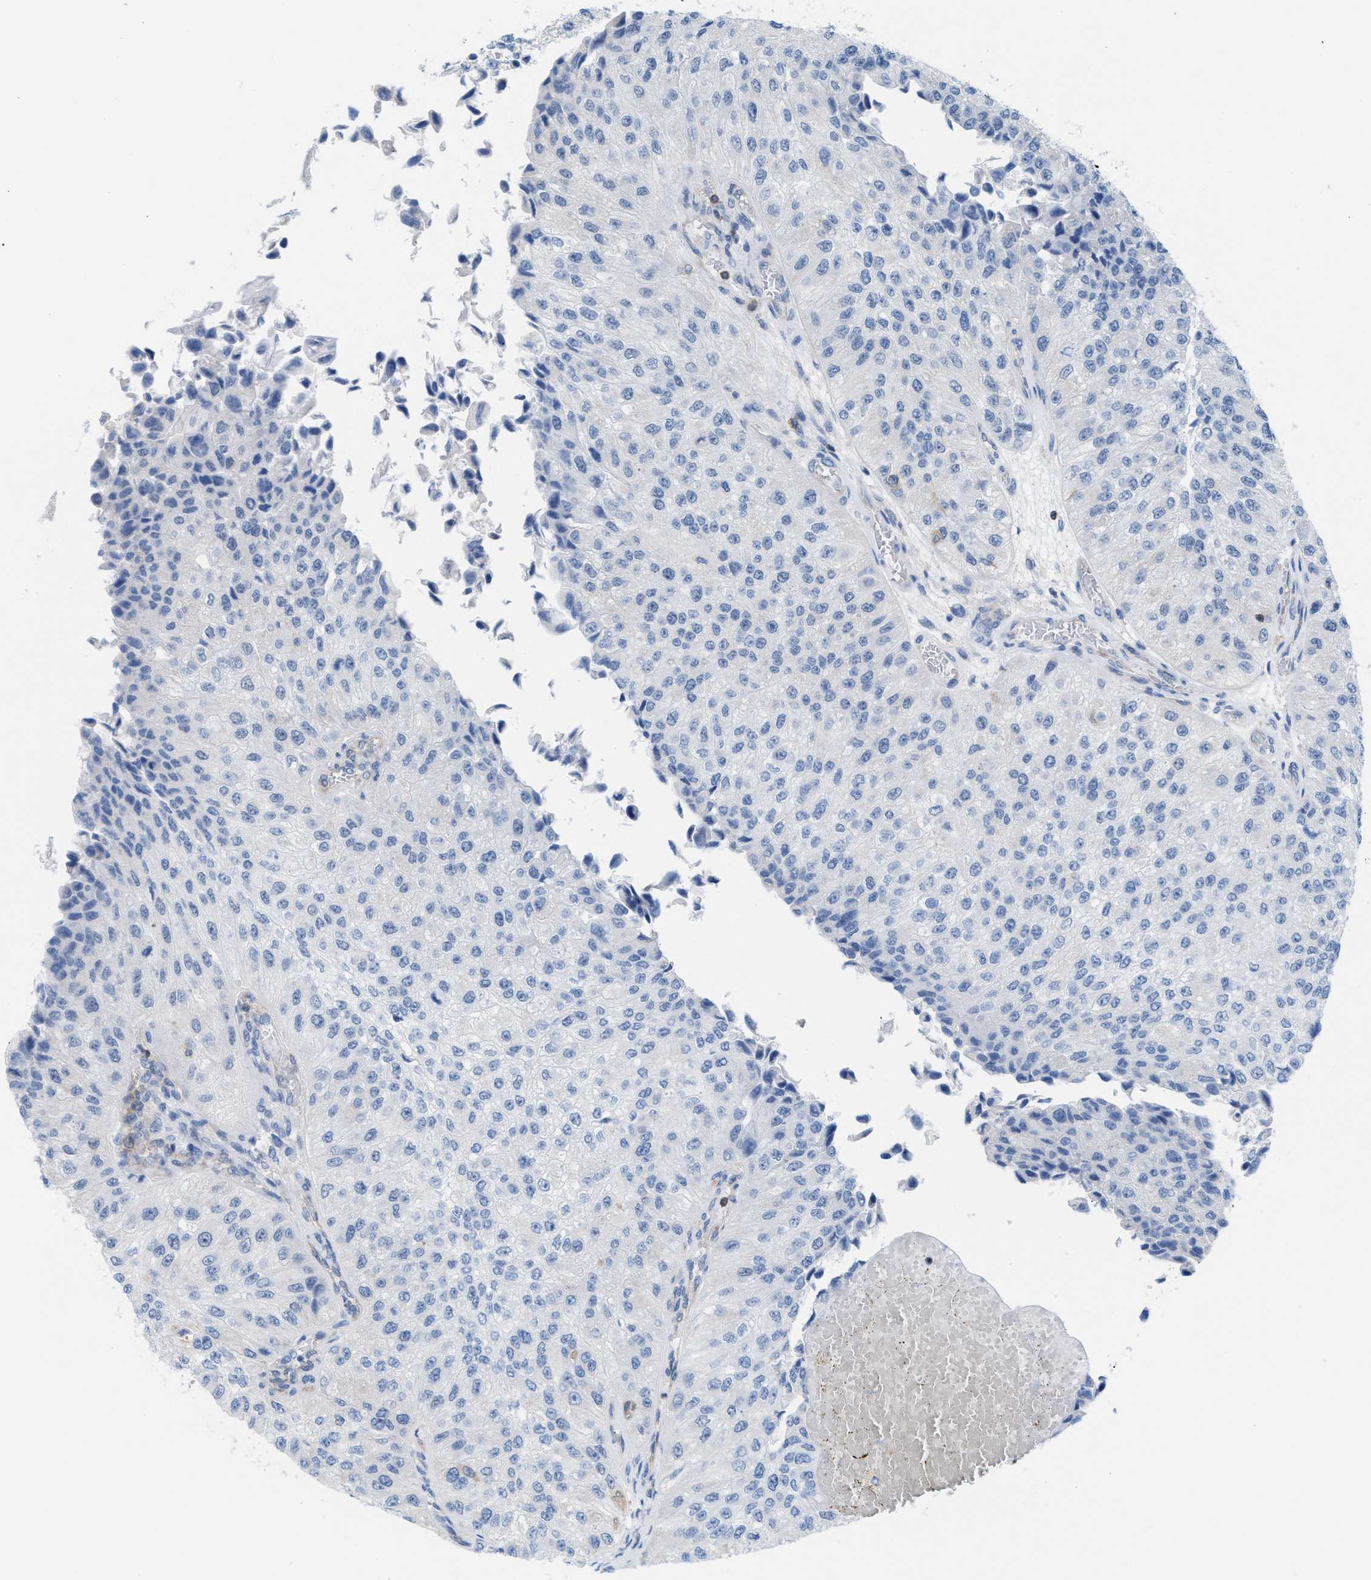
{"staining": {"intensity": "negative", "quantity": "none", "location": "none"}, "tissue": "urothelial cancer", "cell_type": "Tumor cells", "image_type": "cancer", "snomed": [{"axis": "morphology", "description": "Urothelial carcinoma, High grade"}, {"axis": "topography", "description": "Kidney"}, {"axis": "topography", "description": "Urinary bladder"}], "caption": "The photomicrograph displays no significant expression in tumor cells of urothelial cancer.", "gene": "IL16", "patient": {"sex": "male", "age": 77}}